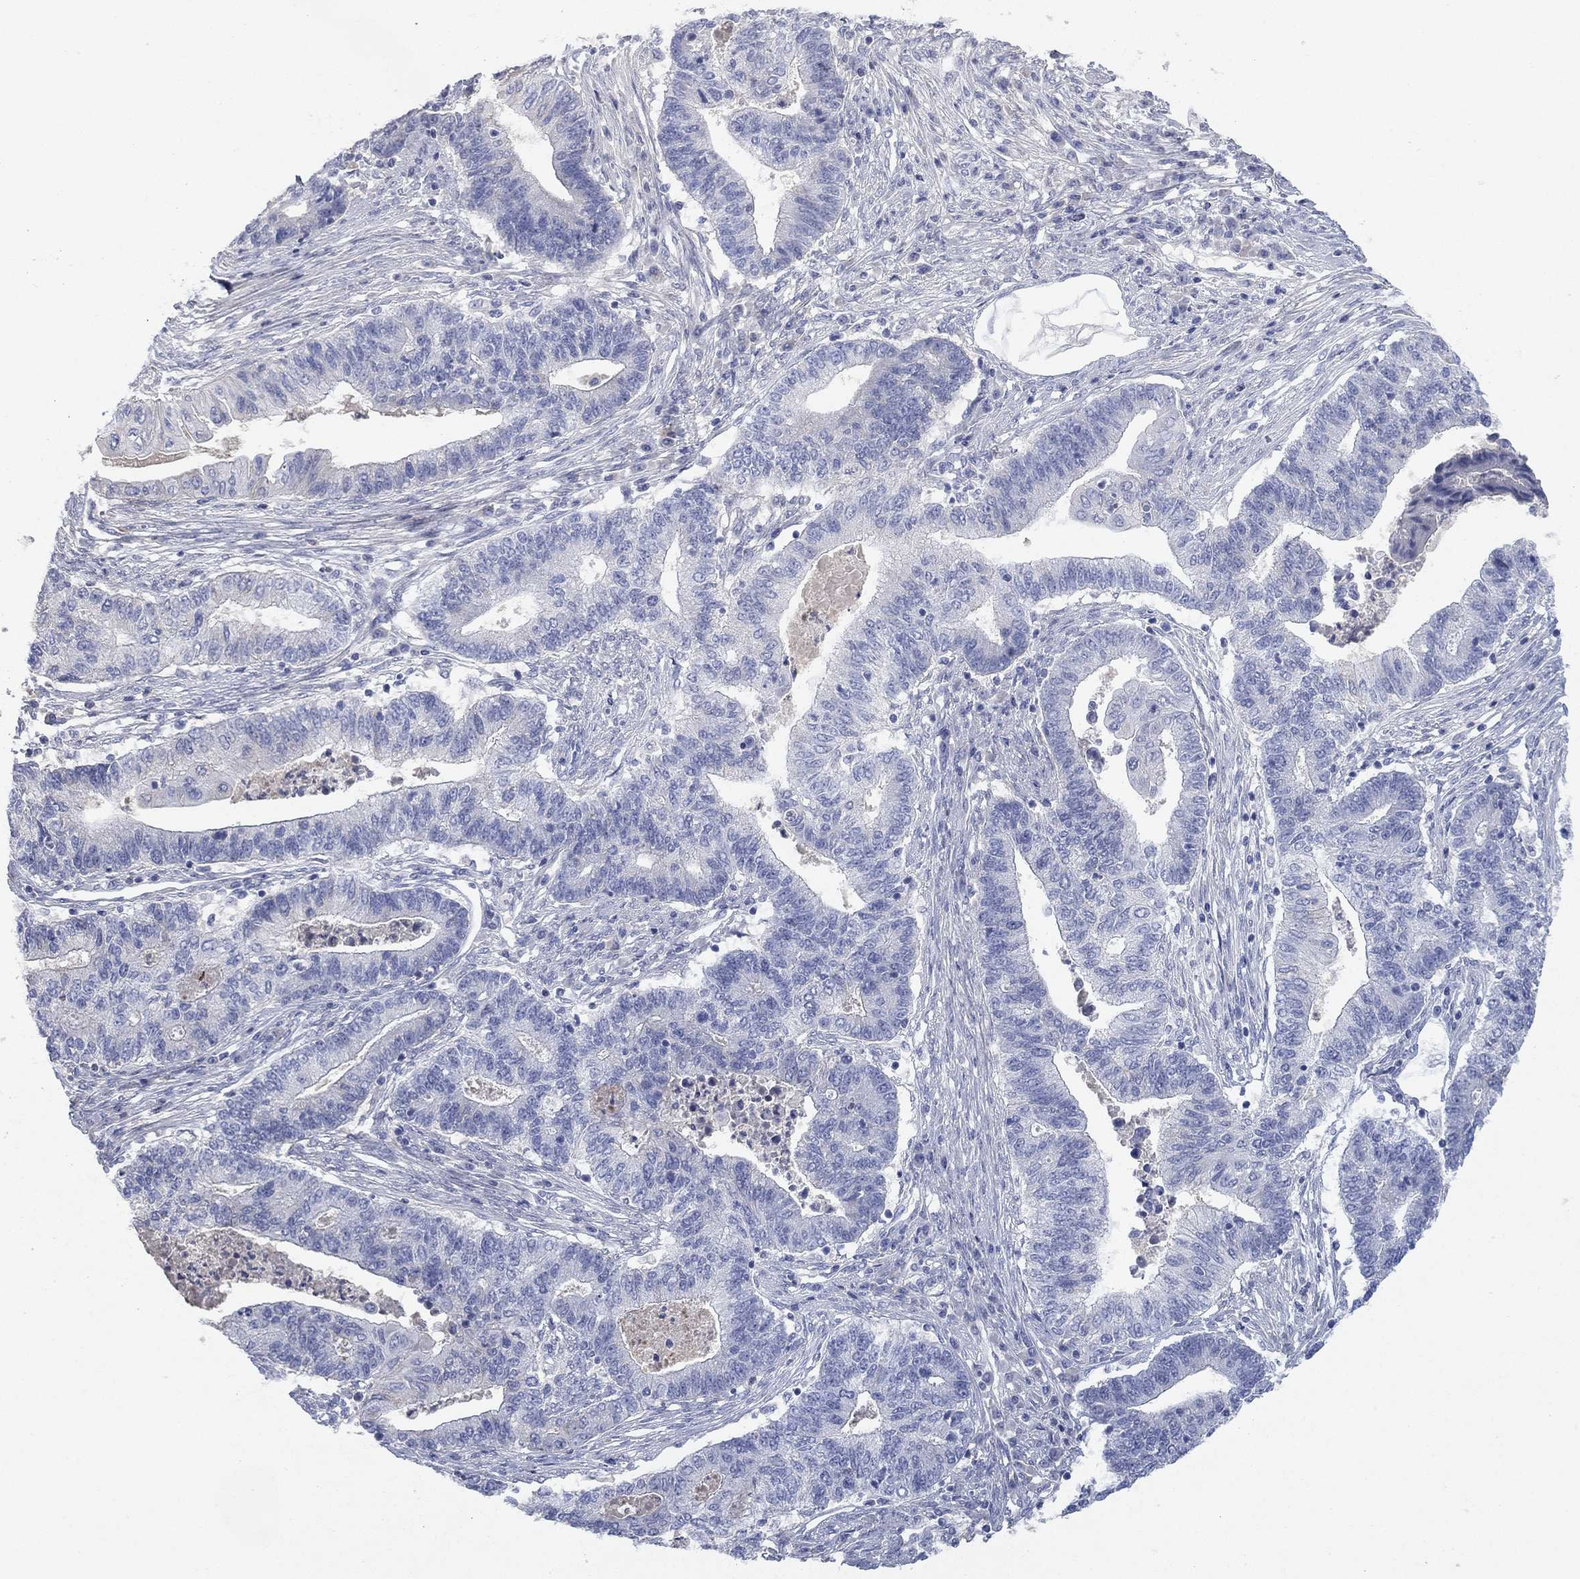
{"staining": {"intensity": "negative", "quantity": "none", "location": "none"}, "tissue": "endometrial cancer", "cell_type": "Tumor cells", "image_type": "cancer", "snomed": [{"axis": "morphology", "description": "Adenocarcinoma, NOS"}, {"axis": "topography", "description": "Uterus"}, {"axis": "topography", "description": "Endometrium"}], "caption": "The immunohistochemistry histopathology image has no significant expression in tumor cells of endometrial cancer (adenocarcinoma) tissue. (Stains: DAB immunohistochemistry with hematoxylin counter stain, Microscopy: brightfield microscopy at high magnification).", "gene": "TMEM249", "patient": {"sex": "female", "age": 54}}